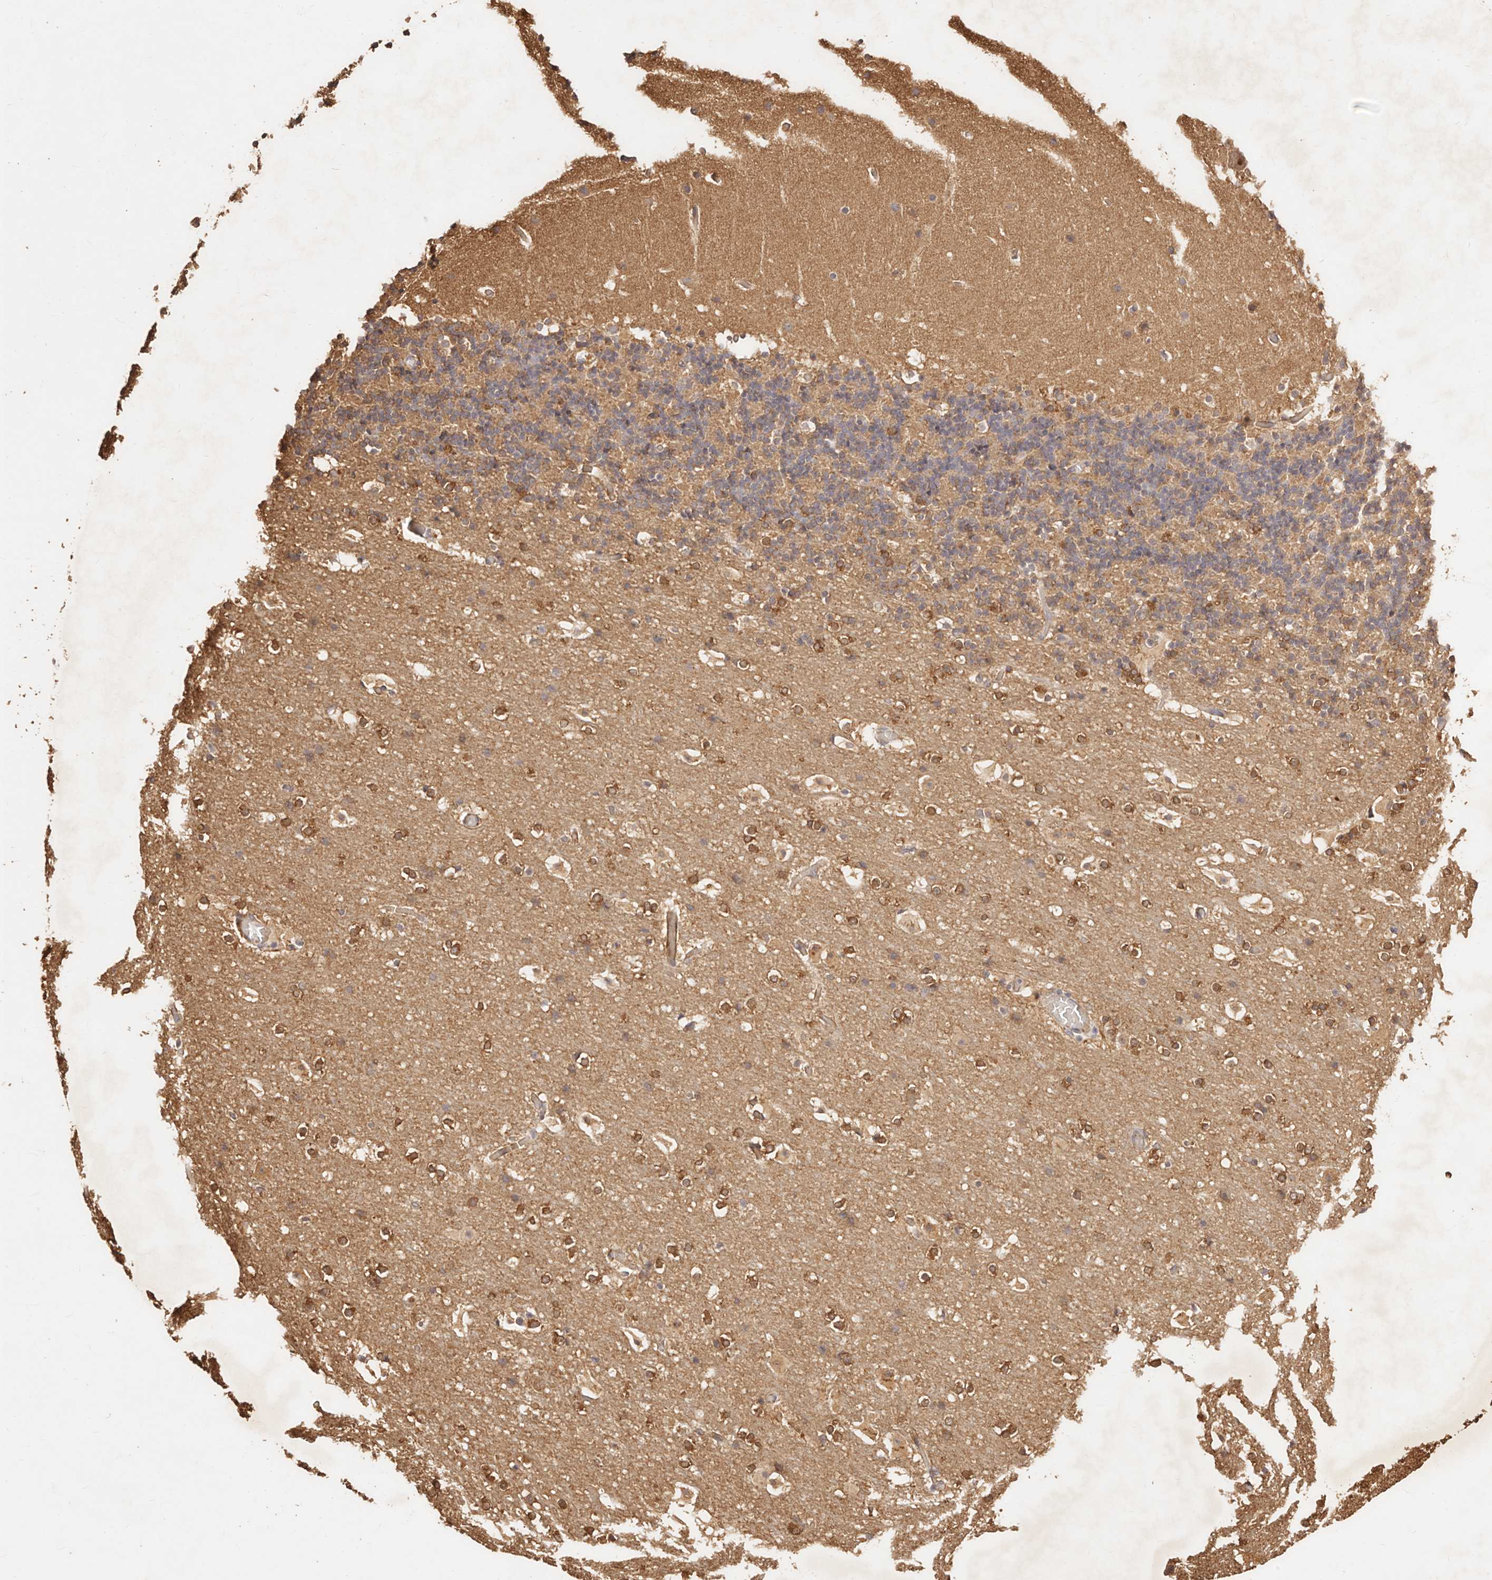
{"staining": {"intensity": "moderate", "quantity": ">75%", "location": "cytoplasmic/membranous,nuclear"}, "tissue": "cerebellum", "cell_type": "Cells in granular layer", "image_type": "normal", "snomed": [{"axis": "morphology", "description": "Normal tissue, NOS"}, {"axis": "topography", "description": "Cerebellum"}], "caption": "Immunohistochemistry (IHC) of unremarkable cerebellum exhibits medium levels of moderate cytoplasmic/membranous,nuclear staining in about >75% of cells in granular layer.", "gene": "CCL14", "patient": {"sex": "male", "age": 57}}